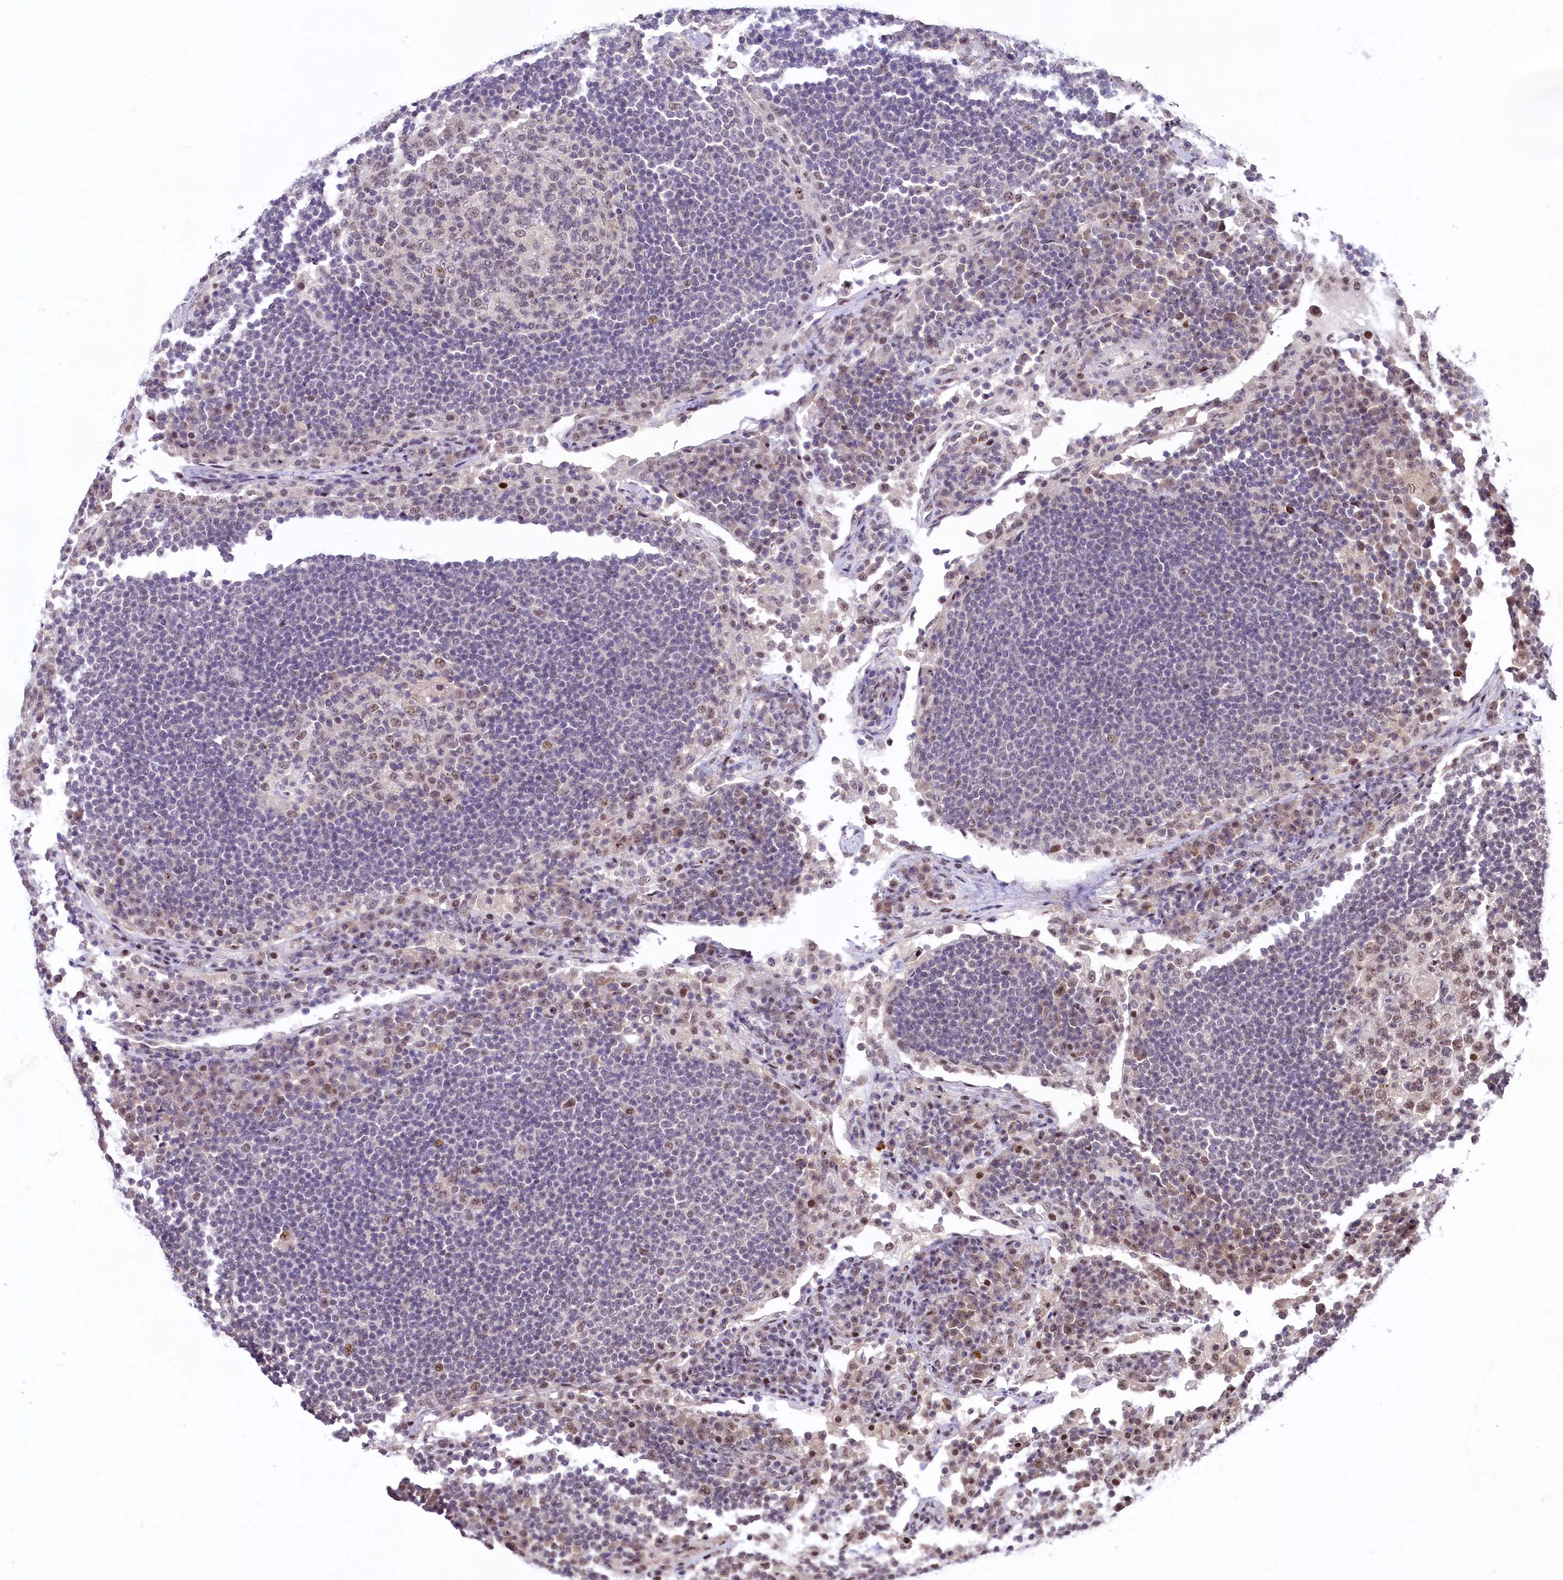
{"staining": {"intensity": "moderate", "quantity": "<25%", "location": "nuclear"}, "tissue": "lymph node", "cell_type": "Germinal center cells", "image_type": "normal", "snomed": [{"axis": "morphology", "description": "Normal tissue, NOS"}, {"axis": "topography", "description": "Lymph node"}], "caption": "Approximately <25% of germinal center cells in benign human lymph node show moderate nuclear protein positivity as visualized by brown immunohistochemical staining.", "gene": "ANKS3", "patient": {"sex": "female", "age": 53}}